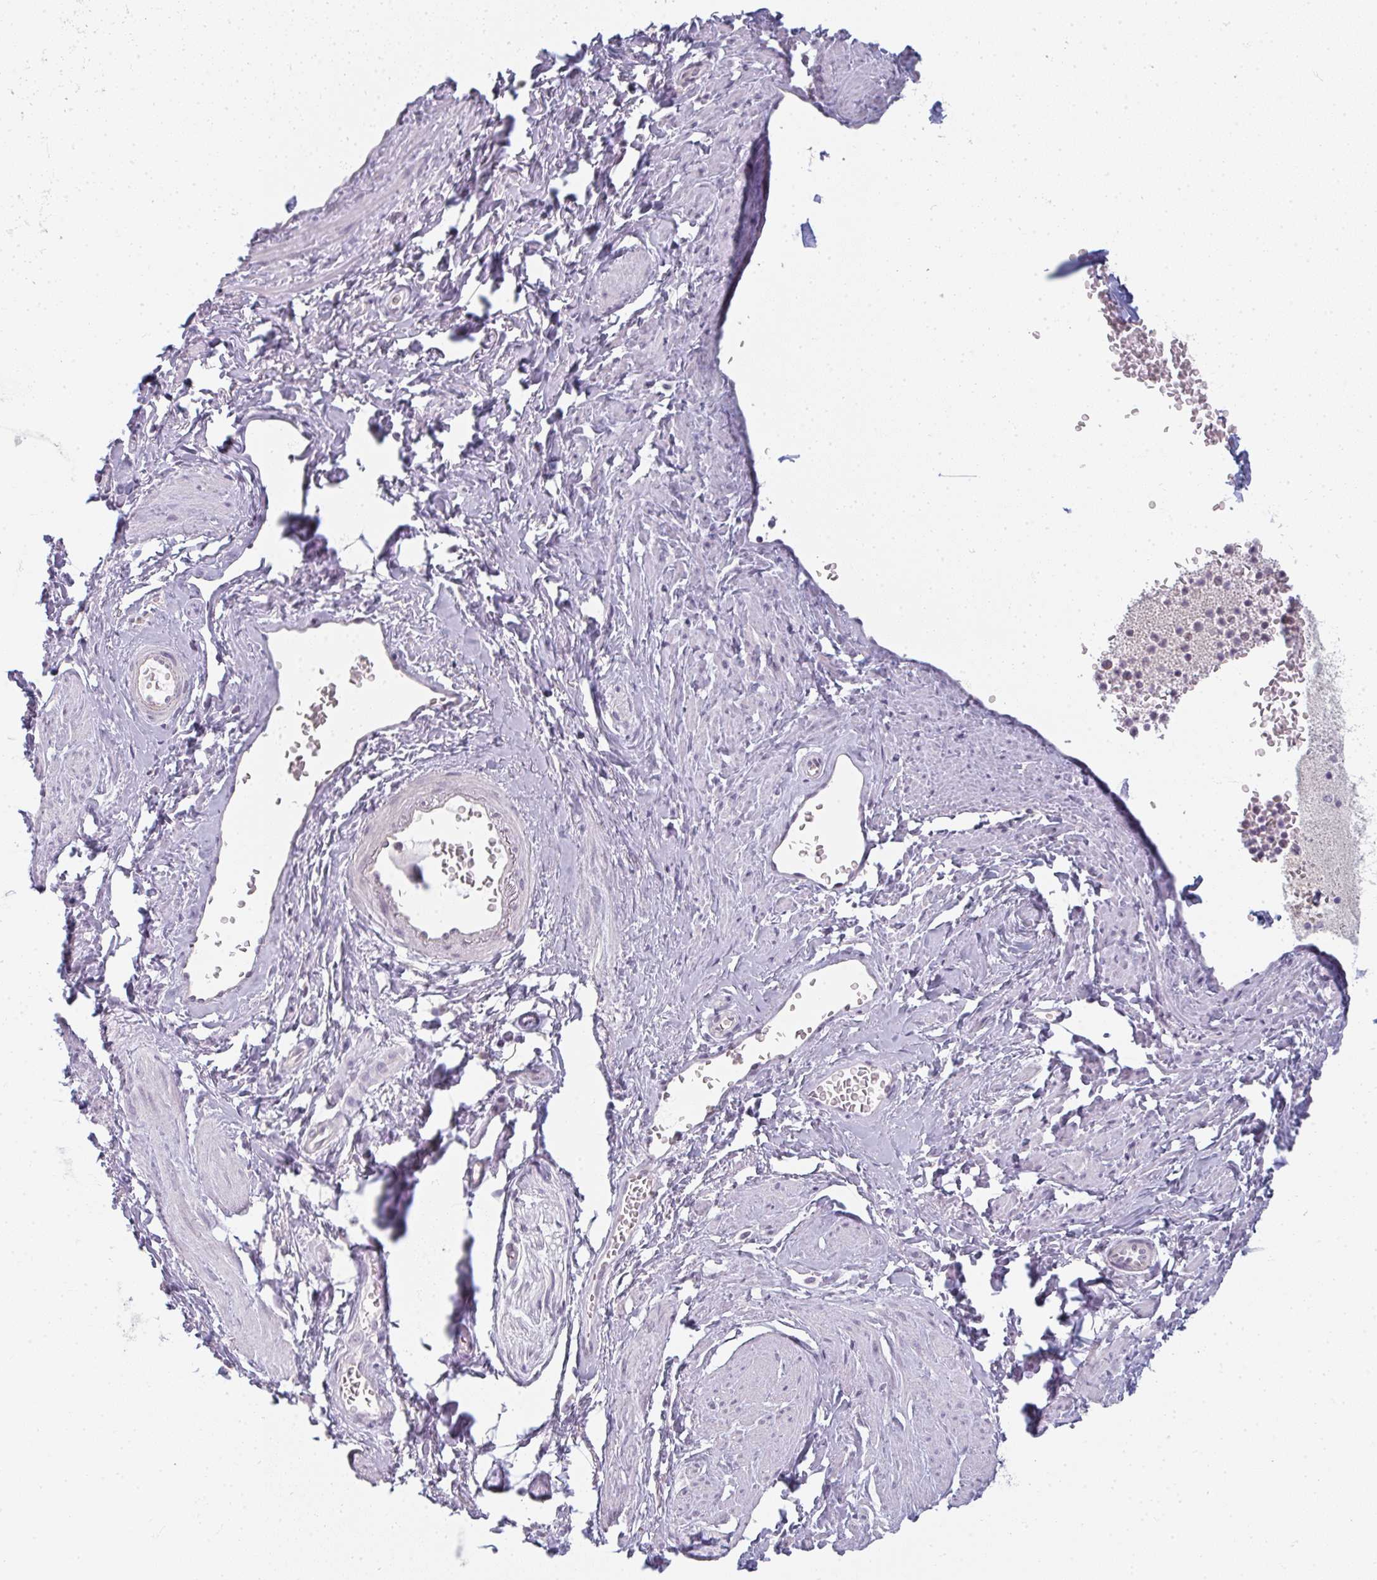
{"staining": {"intensity": "negative", "quantity": "none", "location": "none"}, "tissue": "adipose tissue", "cell_type": "Adipocytes", "image_type": "normal", "snomed": [{"axis": "morphology", "description": "Normal tissue, NOS"}, {"axis": "topography", "description": "Vagina"}, {"axis": "topography", "description": "Peripheral nerve tissue"}], "caption": "DAB (3,3'-diaminobenzidine) immunohistochemical staining of unremarkable adipose tissue reveals no significant staining in adipocytes.", "gene": "RBBP6", "patient": {"sex": "female", "age": 71}}